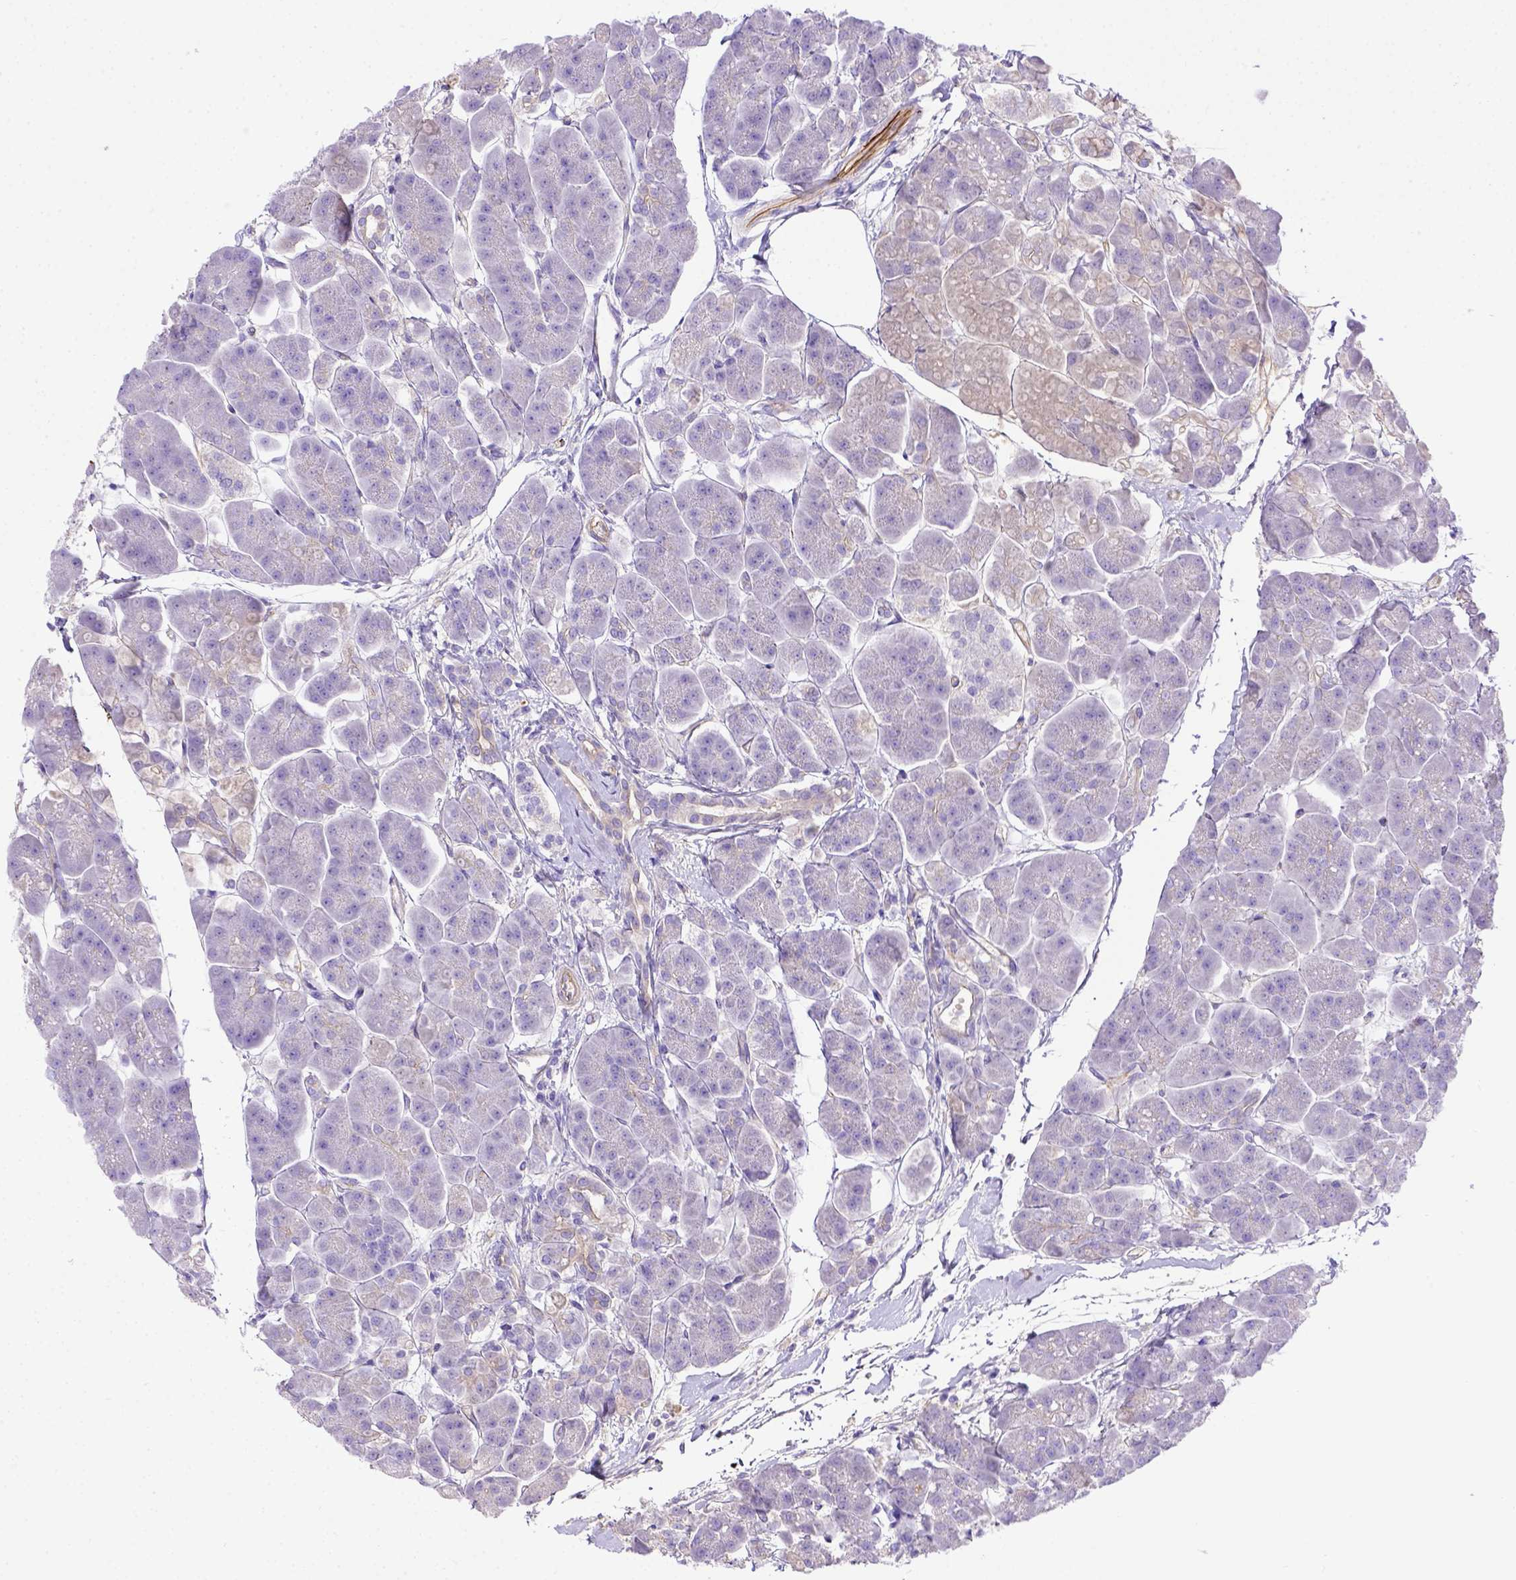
{"staining": {"intensity": "moderate", "quantity": "<25%", "location": "cytoplasmic/membranous"}, "tissue": "pancreas", "cell_type": "Exocrine glandular cells", "image_type": "normal", "snomed": [{"axis": "morphology", "description": "Normal tissue, NOS"}, {"axis": "topography", "description": "Adipose tissue"}, {"axis": "topography", "description": "Pancreas"}, {"axis": "topography", "description": "Peripheral nerve tissue"}], "caption": "DAB (3,3'-diaminobenzidine) immunohistochemical staining of normal human pancreas exhibits moderate cytoplasmic/membranous protein positivity in approximately <25% of exocrine glandular cells. (DAB IHC with brightfield microscopy, high magnification).", "gene": "LRRC18", "patient": {"sex": "female", "age": 58}}